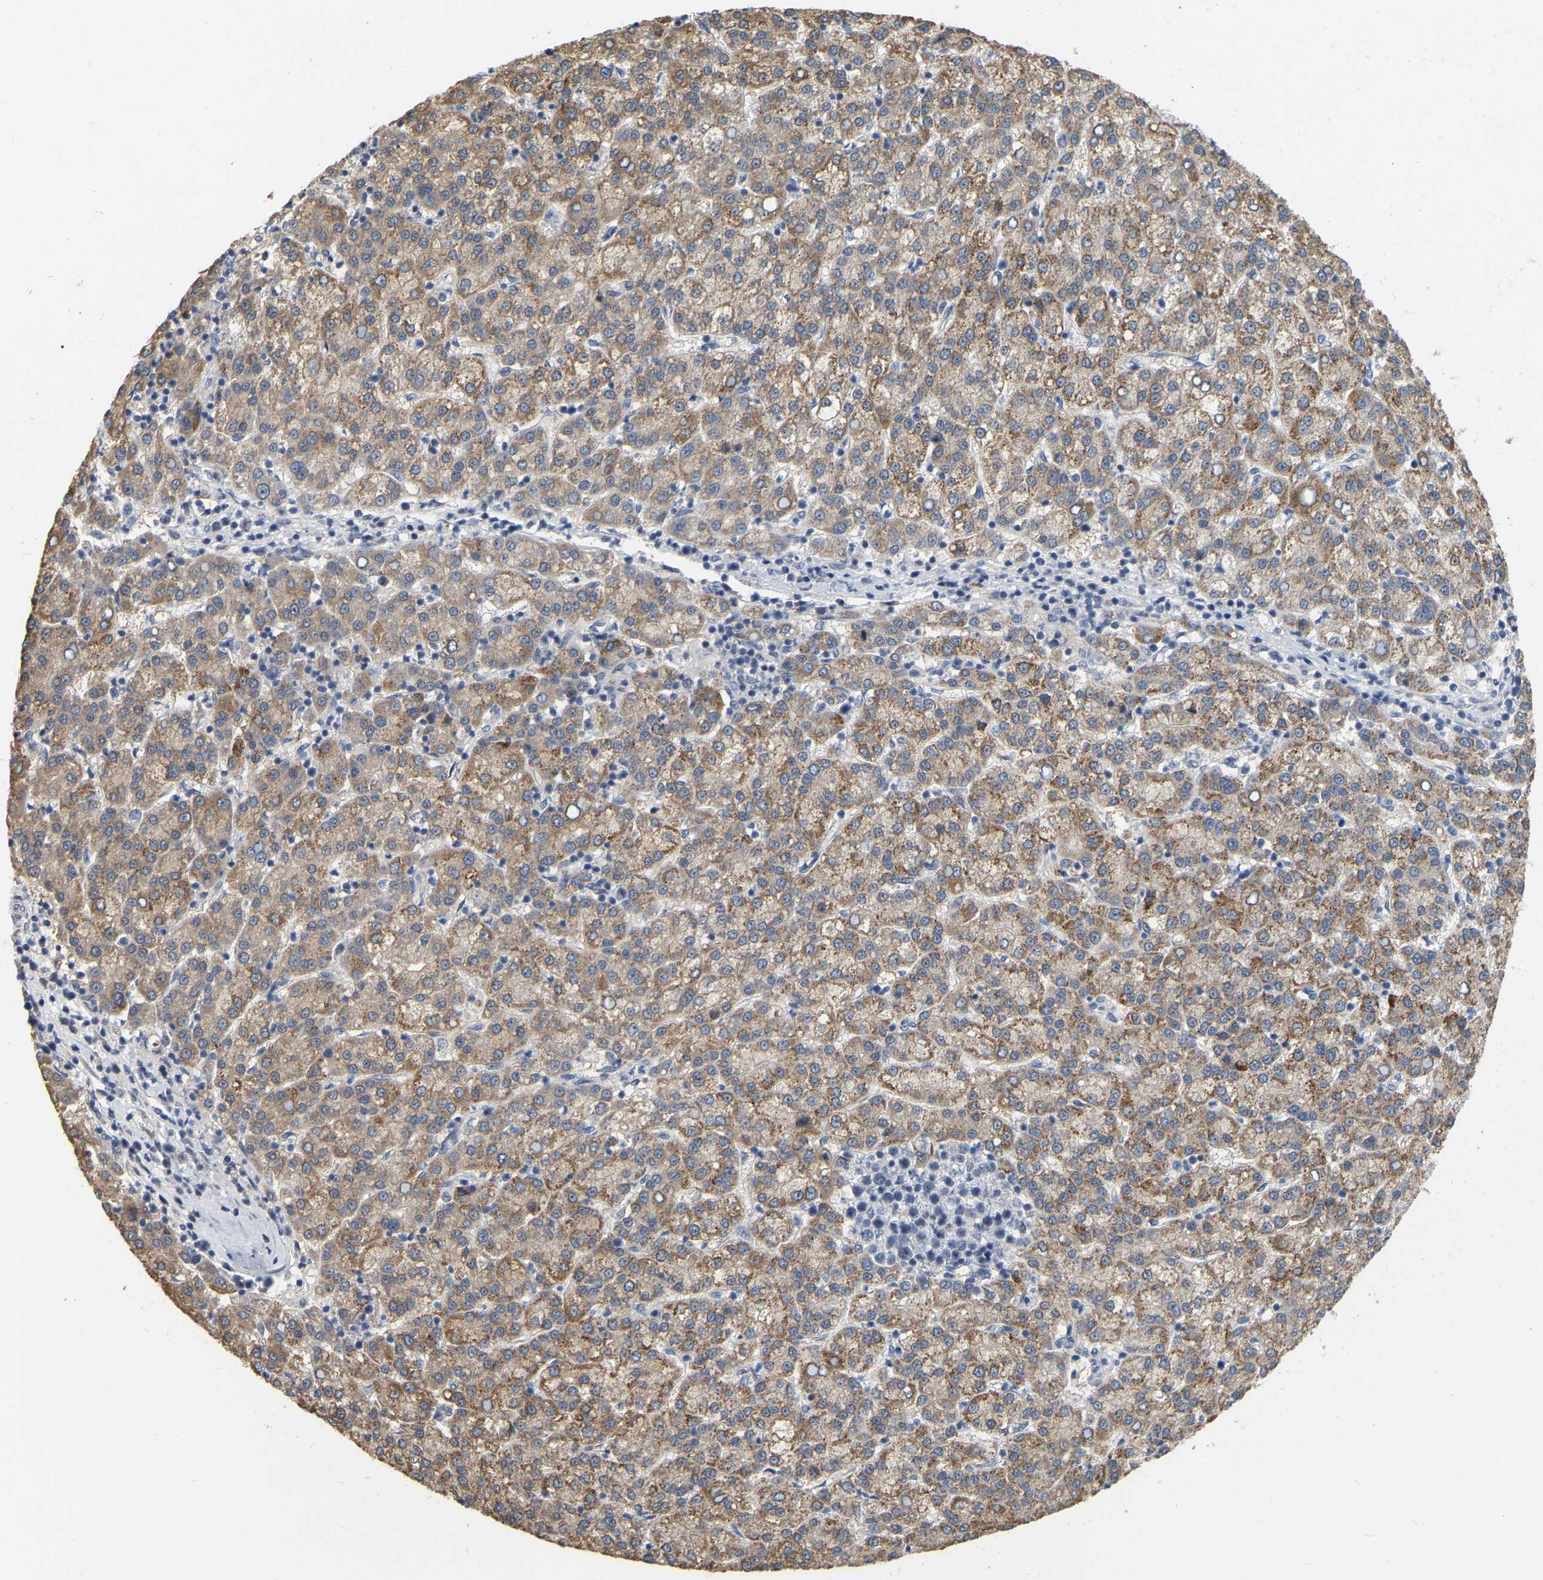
{"staining": {"intensity": "moderate", "quantity": "25%-75%", "location": "cytoplasmic/membranous"}, "tissue": "liver cancer", "cell_type": "Tumor cells", "image_type": "cancer", "snomed": [{"axis": "morphology", "description": "Carcinoma, Hepatocellular, NOS"}, {"axis": "topography", "description": "Liver"}], "caption": "This is a histology image of immunohistochemistry (IHC) staining of liver cancer, which shows moderate staining in the cytoplasmic/membranous of tumor cells.", "gene": "SSH1", "patient": {"sex": "female", "age": 58}}